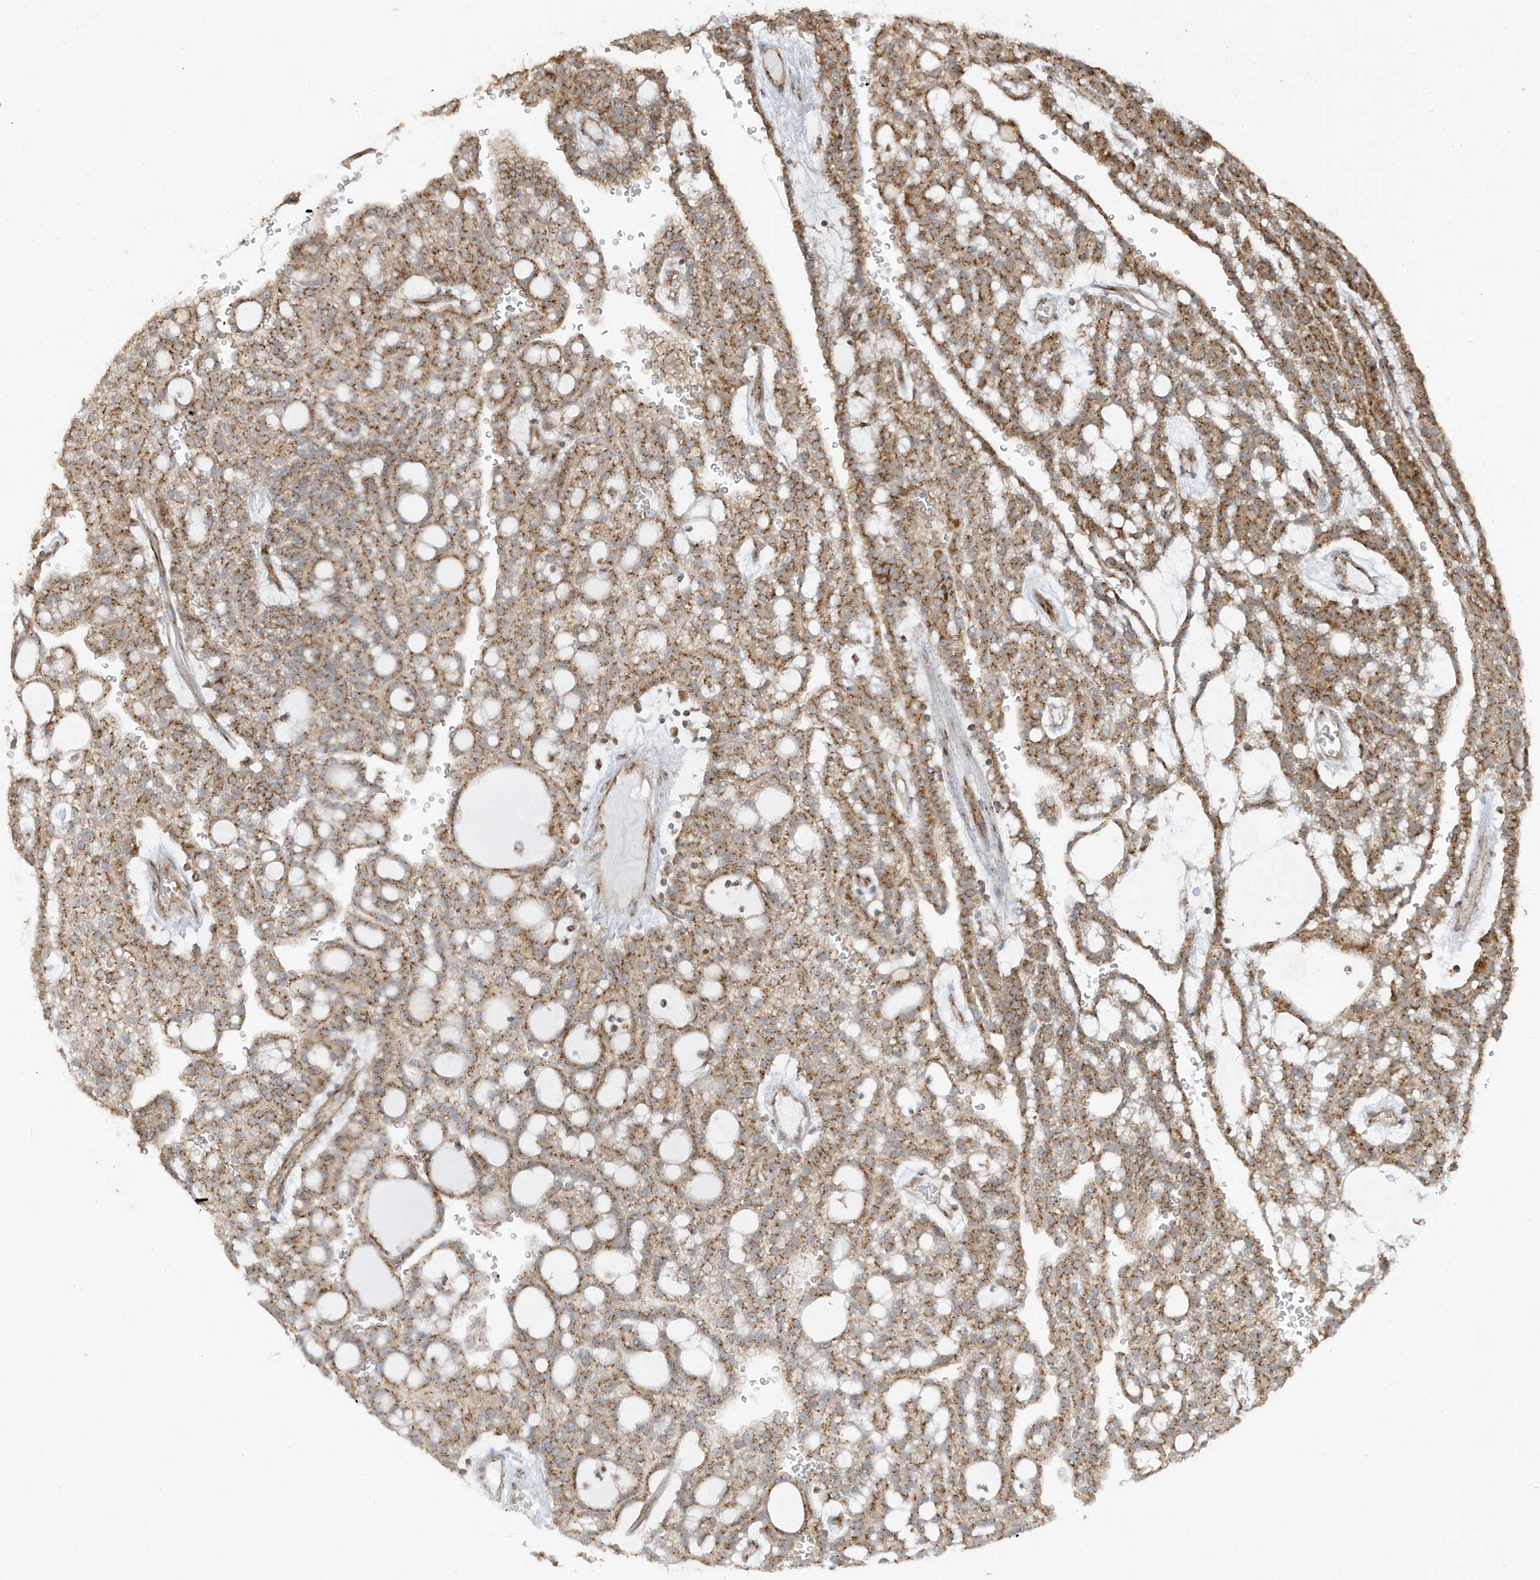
{"staining": {"intensity": "moderate", "quantity": ">75%", "location": "cytoplasmic/membranous"}, "tissue": "renal cancer", "cell_type": "Tumor cells", "image_type": "cancer", "snomed": [{"axis": "morphology", "description": "Adenocarcinoma, NOS"}, {"axis": "topography", "description": "Kidney"}], "caption": "This micrograph exhibits IHC staining of adenocarcinoma (renal), with medium moderate cytoplasmic/membranous staining in about >75% of tumor cells.", "gene": "GOLGA4", "patient": {"sex": "male", "age": 63}}